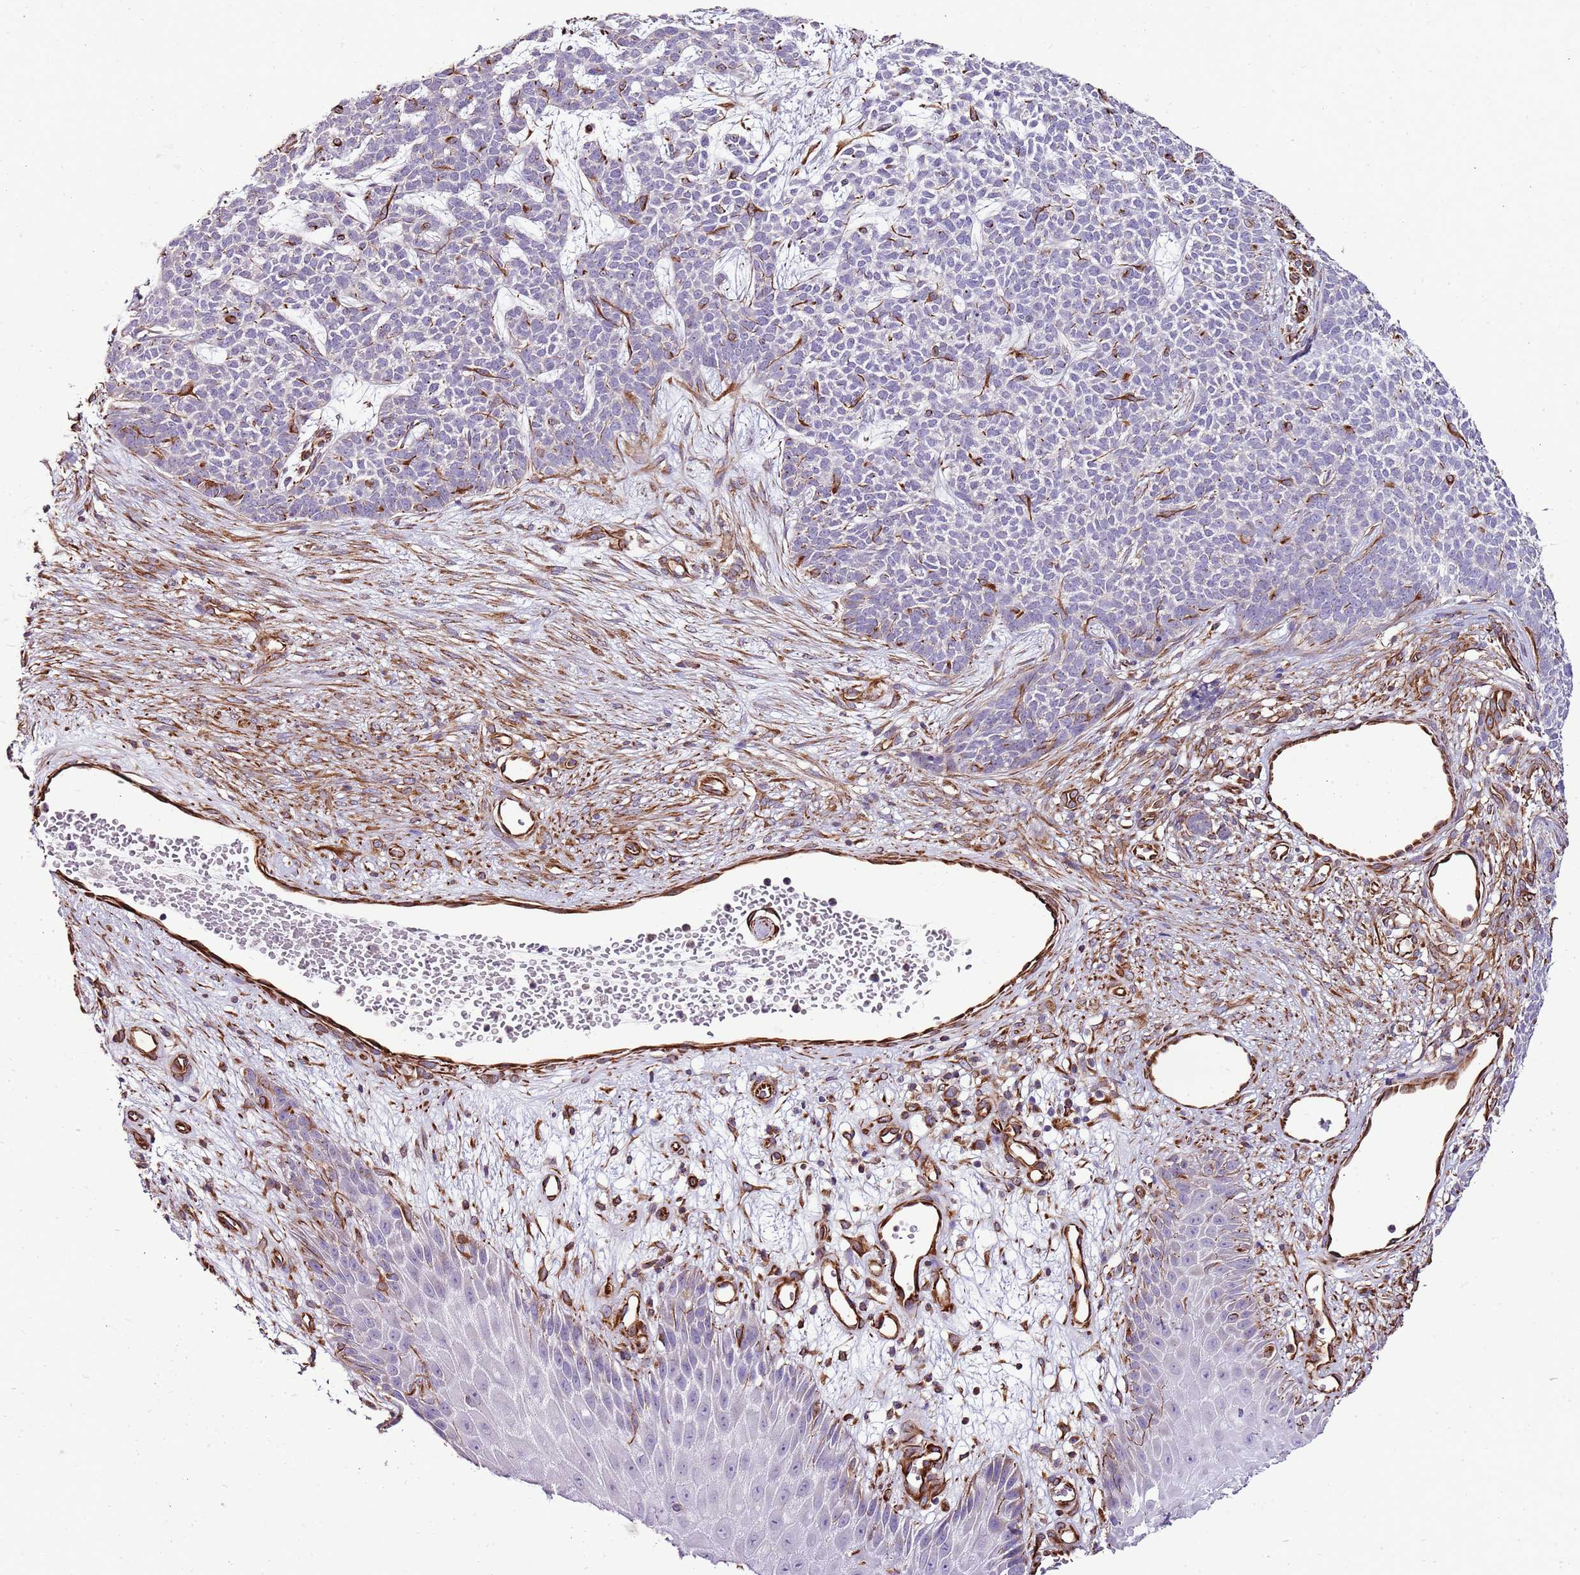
{"staining": {"intensity": "negative", "quantity": "none", "location": "none"}, "tissue": "skin cancer", "cell_type": "Tumor cells", "image_type": "cancer", "snomed": [{"axis": "morphology", "description": "Basal cell carcinoma"}, {"axis": "topography", "description": "Skin"}], "caption": "DAB (3,3'-diaminobenzidine) immunohistochemical staining of human skin cancer demonstrates no significant positivity in tumor cells.", "gene": "ZNF786", "patient": {"sex": "female", "age": 84}}